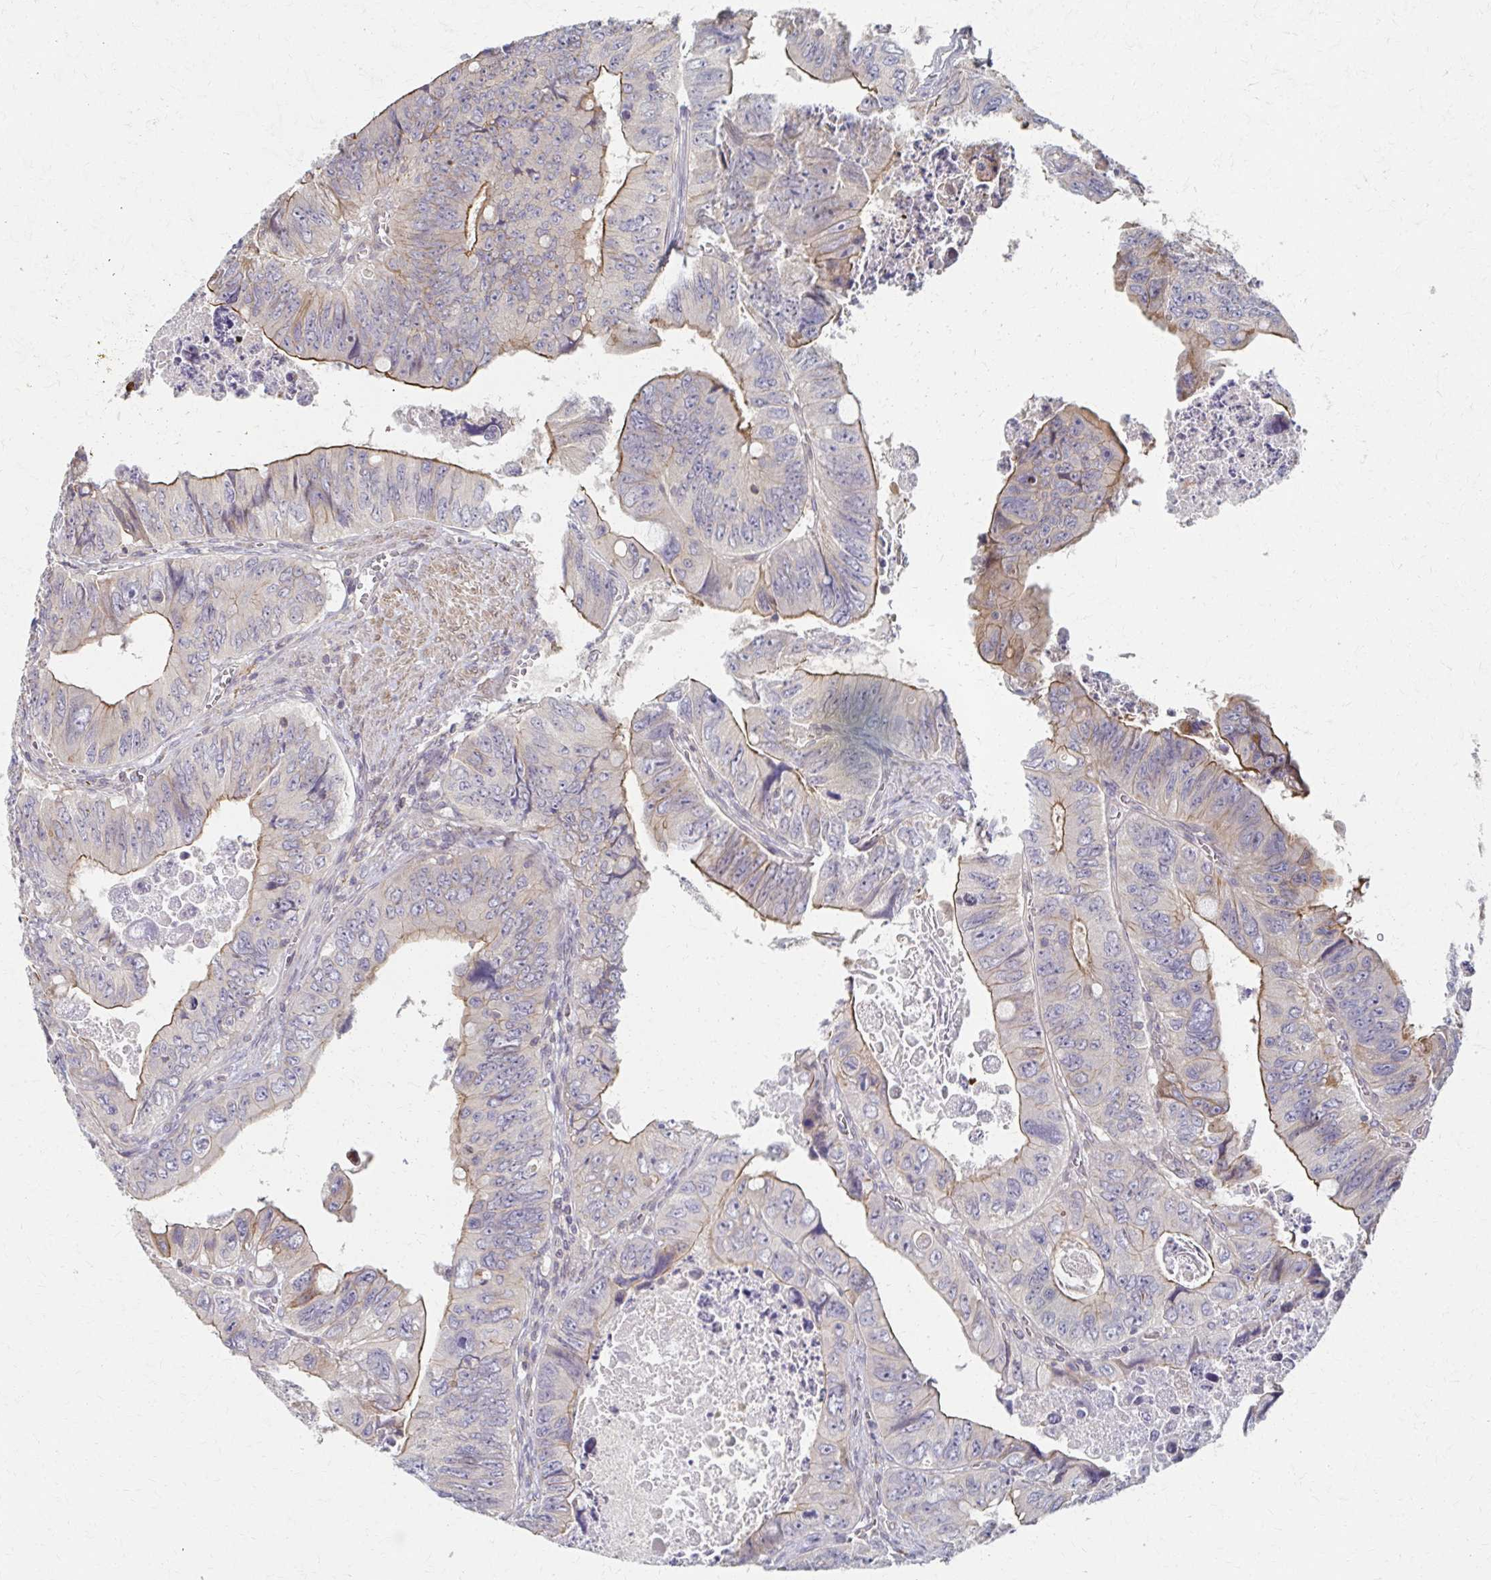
{"staining": {"intensity": "moderate", "quantity": "<25%", "location": "cytoplasmic/membranous"}, "tissue": "colorectal cancer", "cell_type": "Tumor cells", "image_type": "cancer", "snomed": [{"axis": "morphology", "description": "Adenocarcinoma, NOS"}, {"axis": "topography", "description": "Colon"}], "caption": "Immunohistochemistry staining of adenocarcinoma (colorectal), which exhibits low levels of moderate cytoplasmic/membranous positivity in about <25% of tumor cells indicating moderate cytoplasmic/membranous protein expression. The staining was performed using DAB (3,3'-diaminobenzidine) (brown) for protein detection and nuclei were counterstained in hematoxylin (blue).", "gene": "EOLA2", "patient": {"sex": "female", "age": 84}}